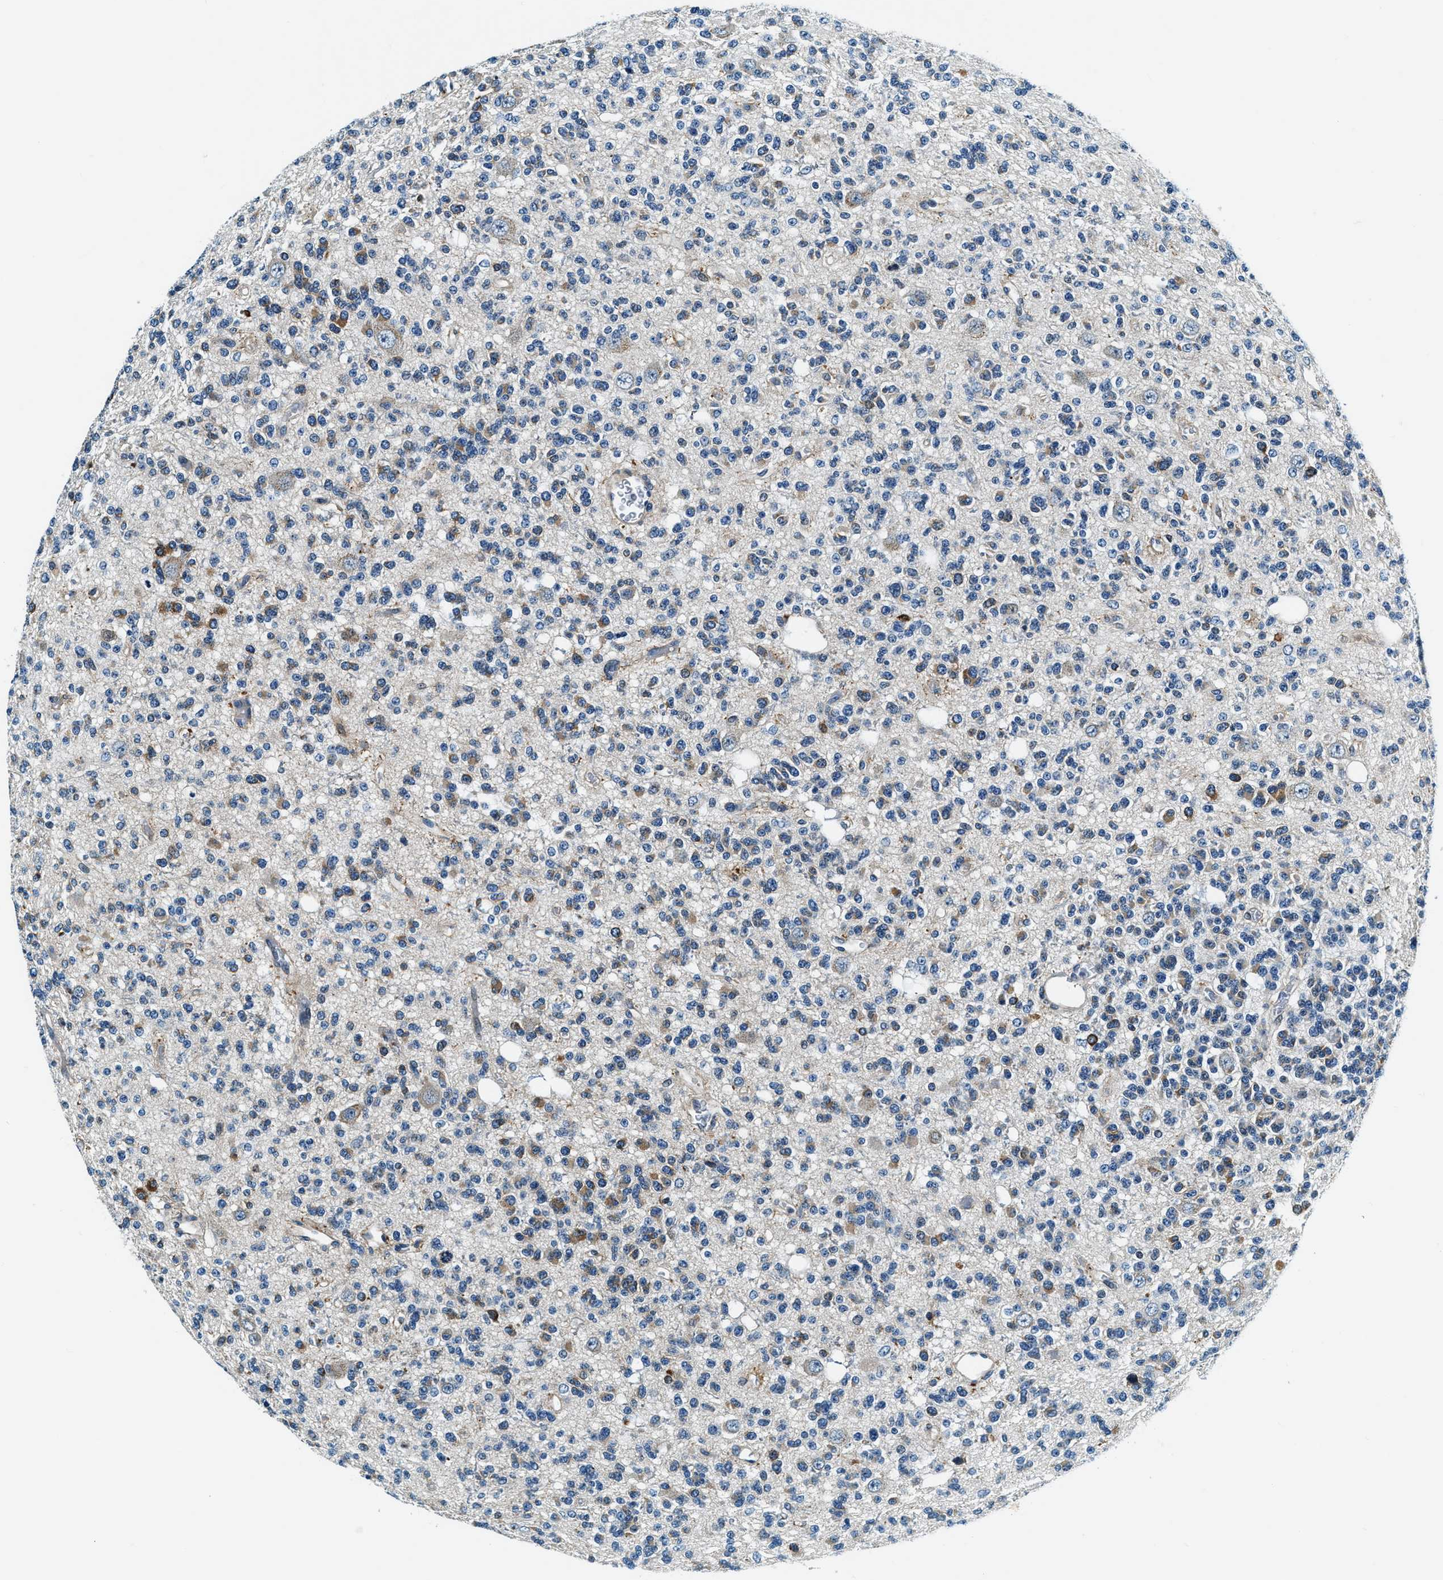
{"staining": {"intensity": "moderate", "quantity": "<25%", "location": "cytoplasmic/membranous"}, "tissue": "glioma", "cell_type": "Tumor cells", "image_type": "cancer", "snomed": [{"axis": "morphology", "description": "Glioma, malignant, Low grade"}, {"axis": "topography", "description": "Brain"}], "caption": "The histopathology image exhibits a brown stain indicating the presence of a protein in the cytoplasmic/membranous of tumor cells in glioma.", "gene": "C2orf66", "patient": {"sex": "male", "age": 38}}